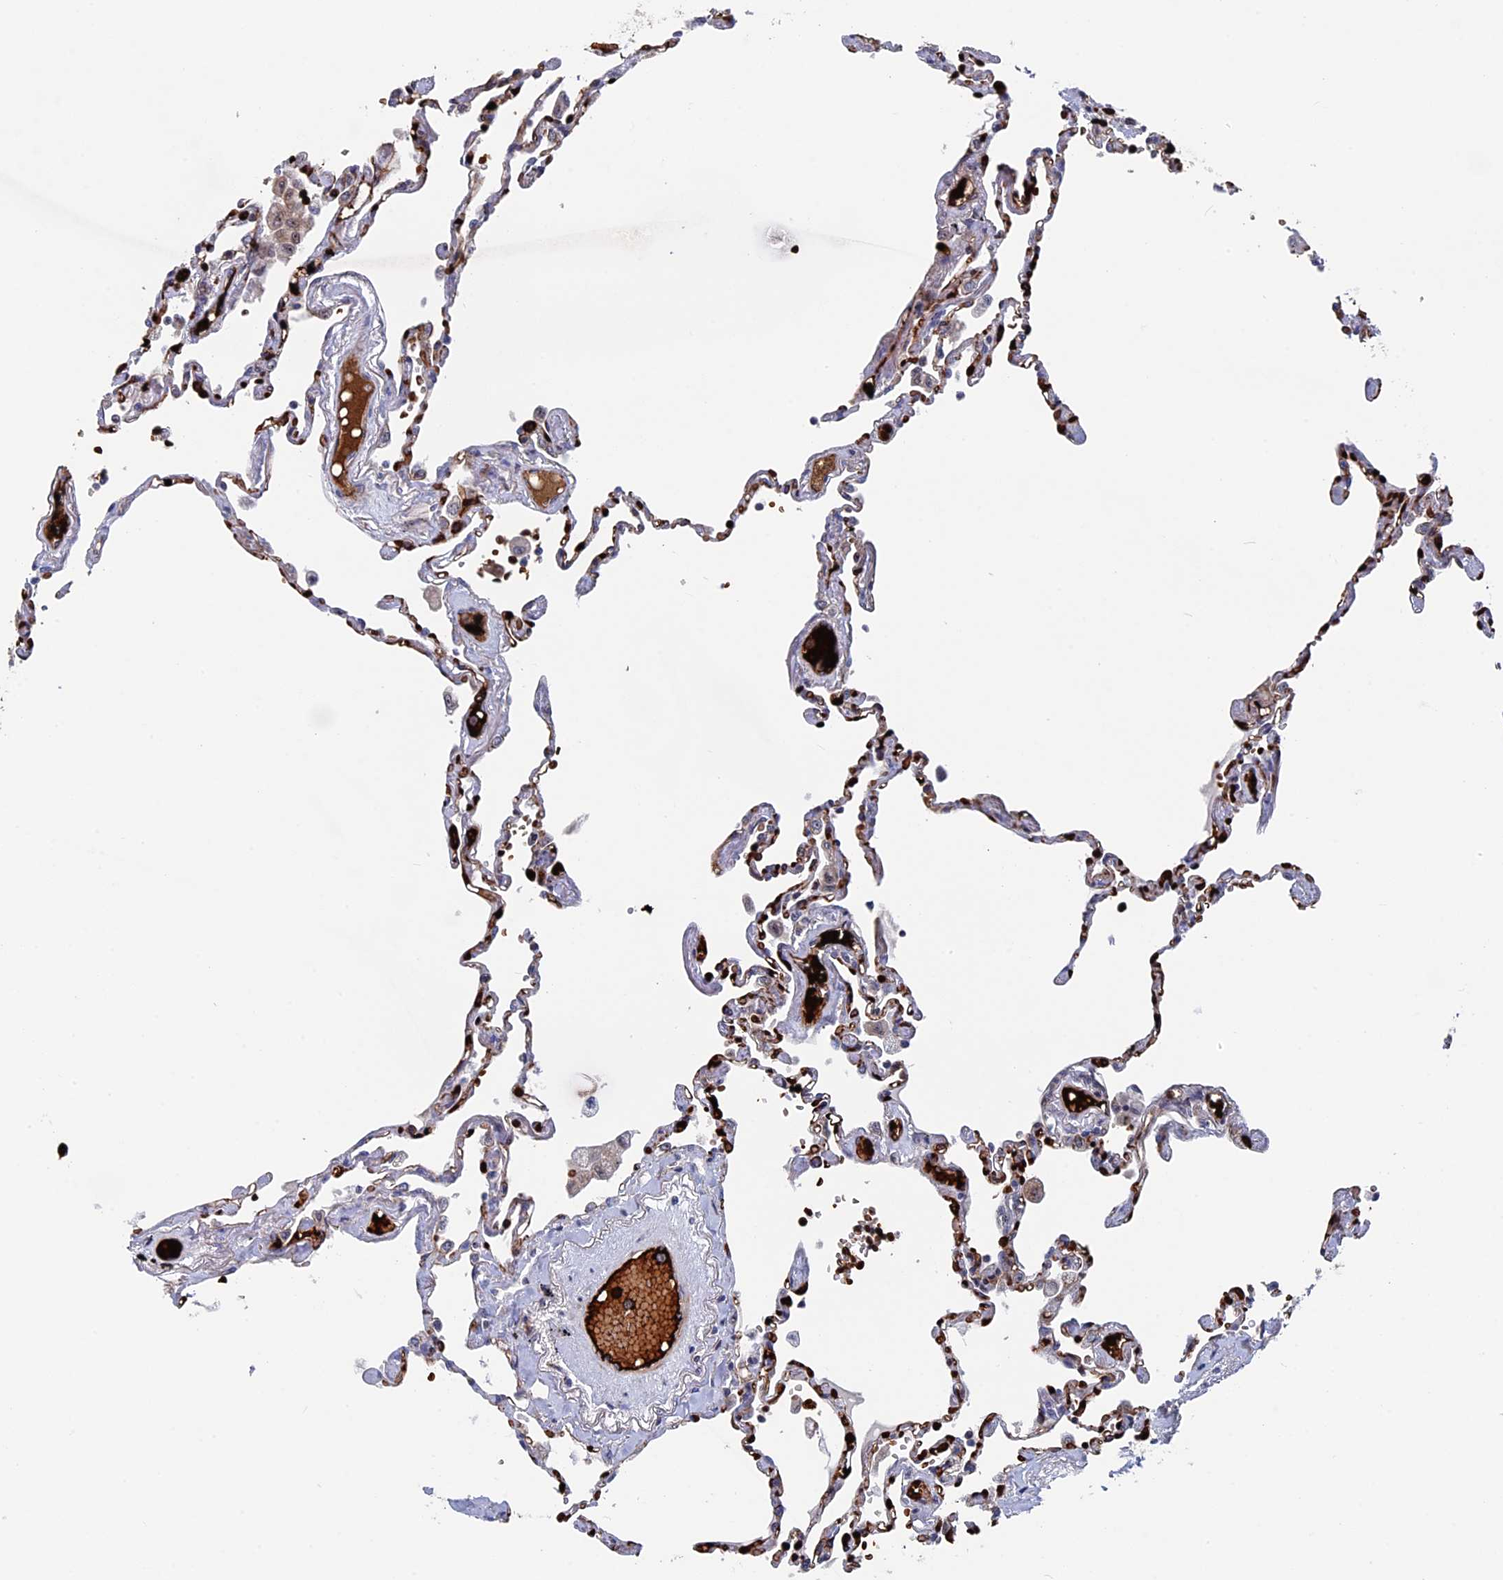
{"staining": {"intensity": "strong", "quantity": "25%-75%", "location": "cytoplasmic/membranous,nuclear"}, "tissue": "lung", "cell_type": "Alveolar cells", "image_type": "normal", "snomed": [{"axis": "morphology", "description": "Normal tissue, NOS"}, {"axis": "topography", "description": "Lung"}], "caption": "DAB (3,3'-diaminobenzidine) immunohistochemical staining of normal lung reveals strong cytoplasmic/membranous,nuclear protein positivity in approximately 25%-75% of alveolar cells.", "gene": "EXOSC9", "patient": {"sex": "female", "age": 67}}